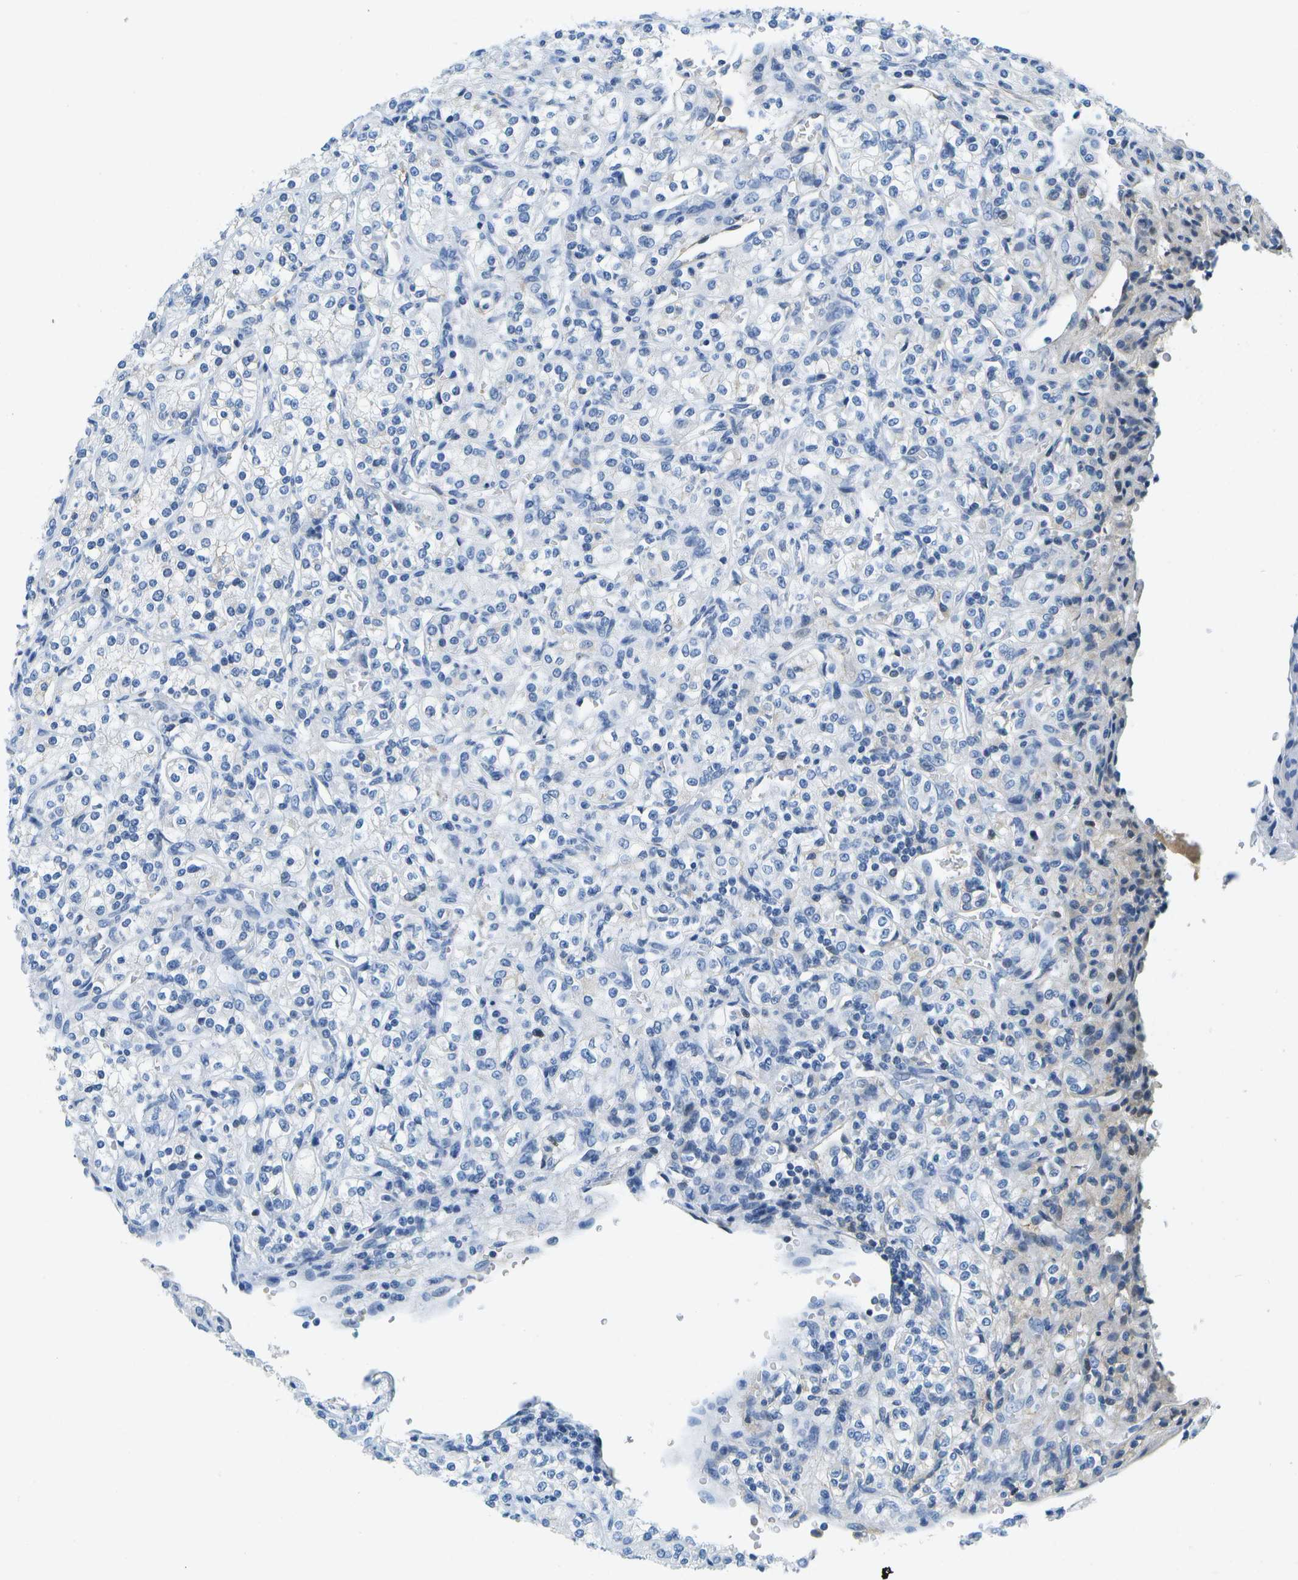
{"staining": {"intensity": "negative", "quantity": "none", "location": "none"}, "tissue": "renal cancer", "cell_type": "Tumor cells", "image_type": "cancer", "snomed": [{"axis": "morphology", "description": "Adenocarcinoma, NOS"}, {"axis": "topography", "description": "Kidney"}], "caption": "Immunohistochemistry image of neoplastic tissue: human renal cancer stained with DAB (3,3'-diaminobenzidine) demonstrates no significant protein staining in tumor cells.", "gene": "SERPINA1", "patient": {"sex": "male", "age": 77}}